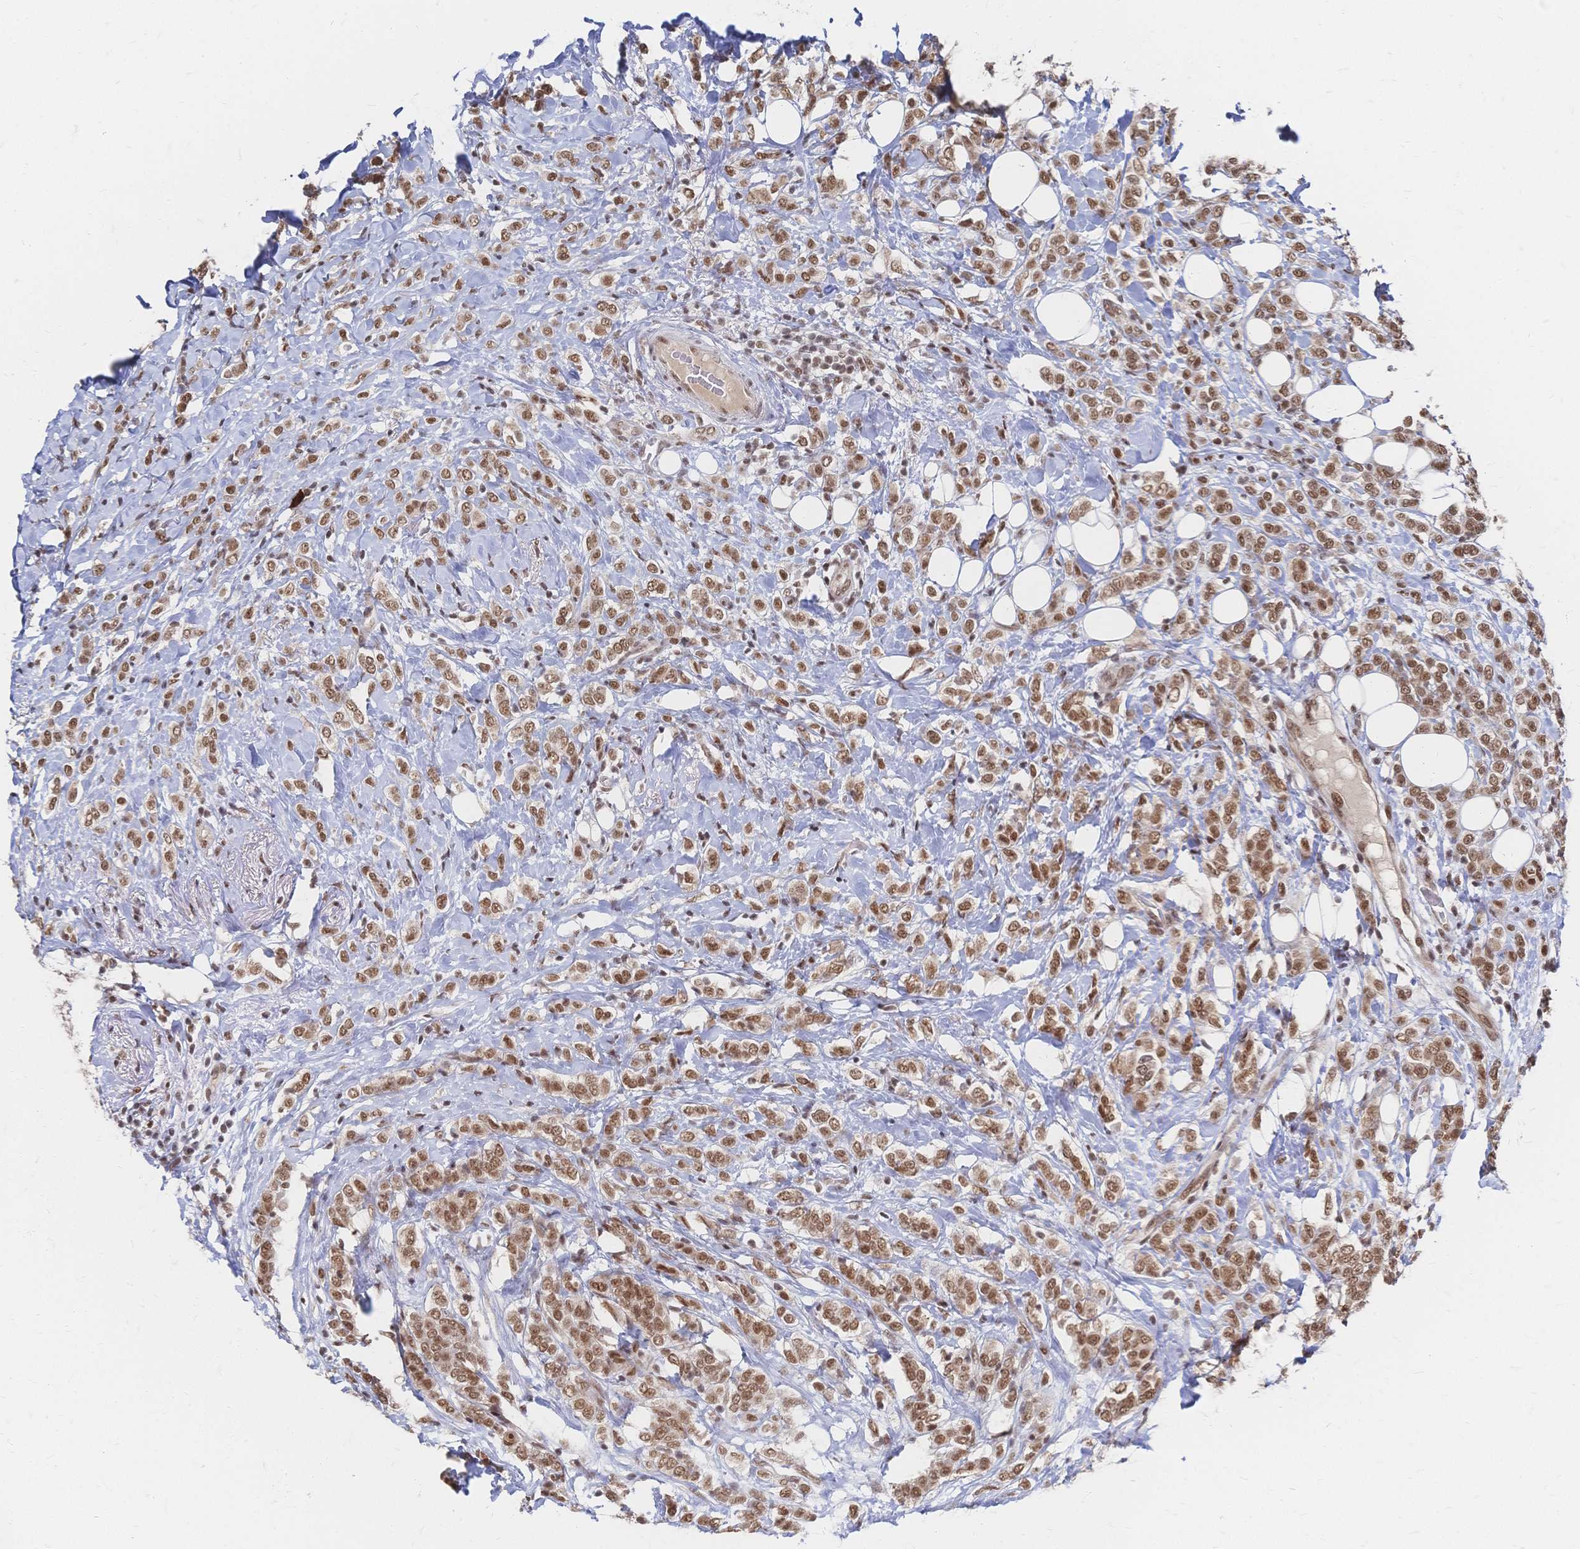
{"staining": {"intensity": "moderate", "quantity": ">75%", "location": "nuclear"}, "tissue": "breast cancer", "cell_type": "Tumor cells", "image_type": "cancer", "snomed": [{"axis": "morphology", "description": "Lobular carcinoma"}, {"axis": "topography", "description": "Breast"}], "caption": "Tumor cells display moderate nuclear expression in about >75% of cells in breast cancer (lobular carcinoma).", "gene": "NELFA", "patient": {"sex": "female", "age": 49}}